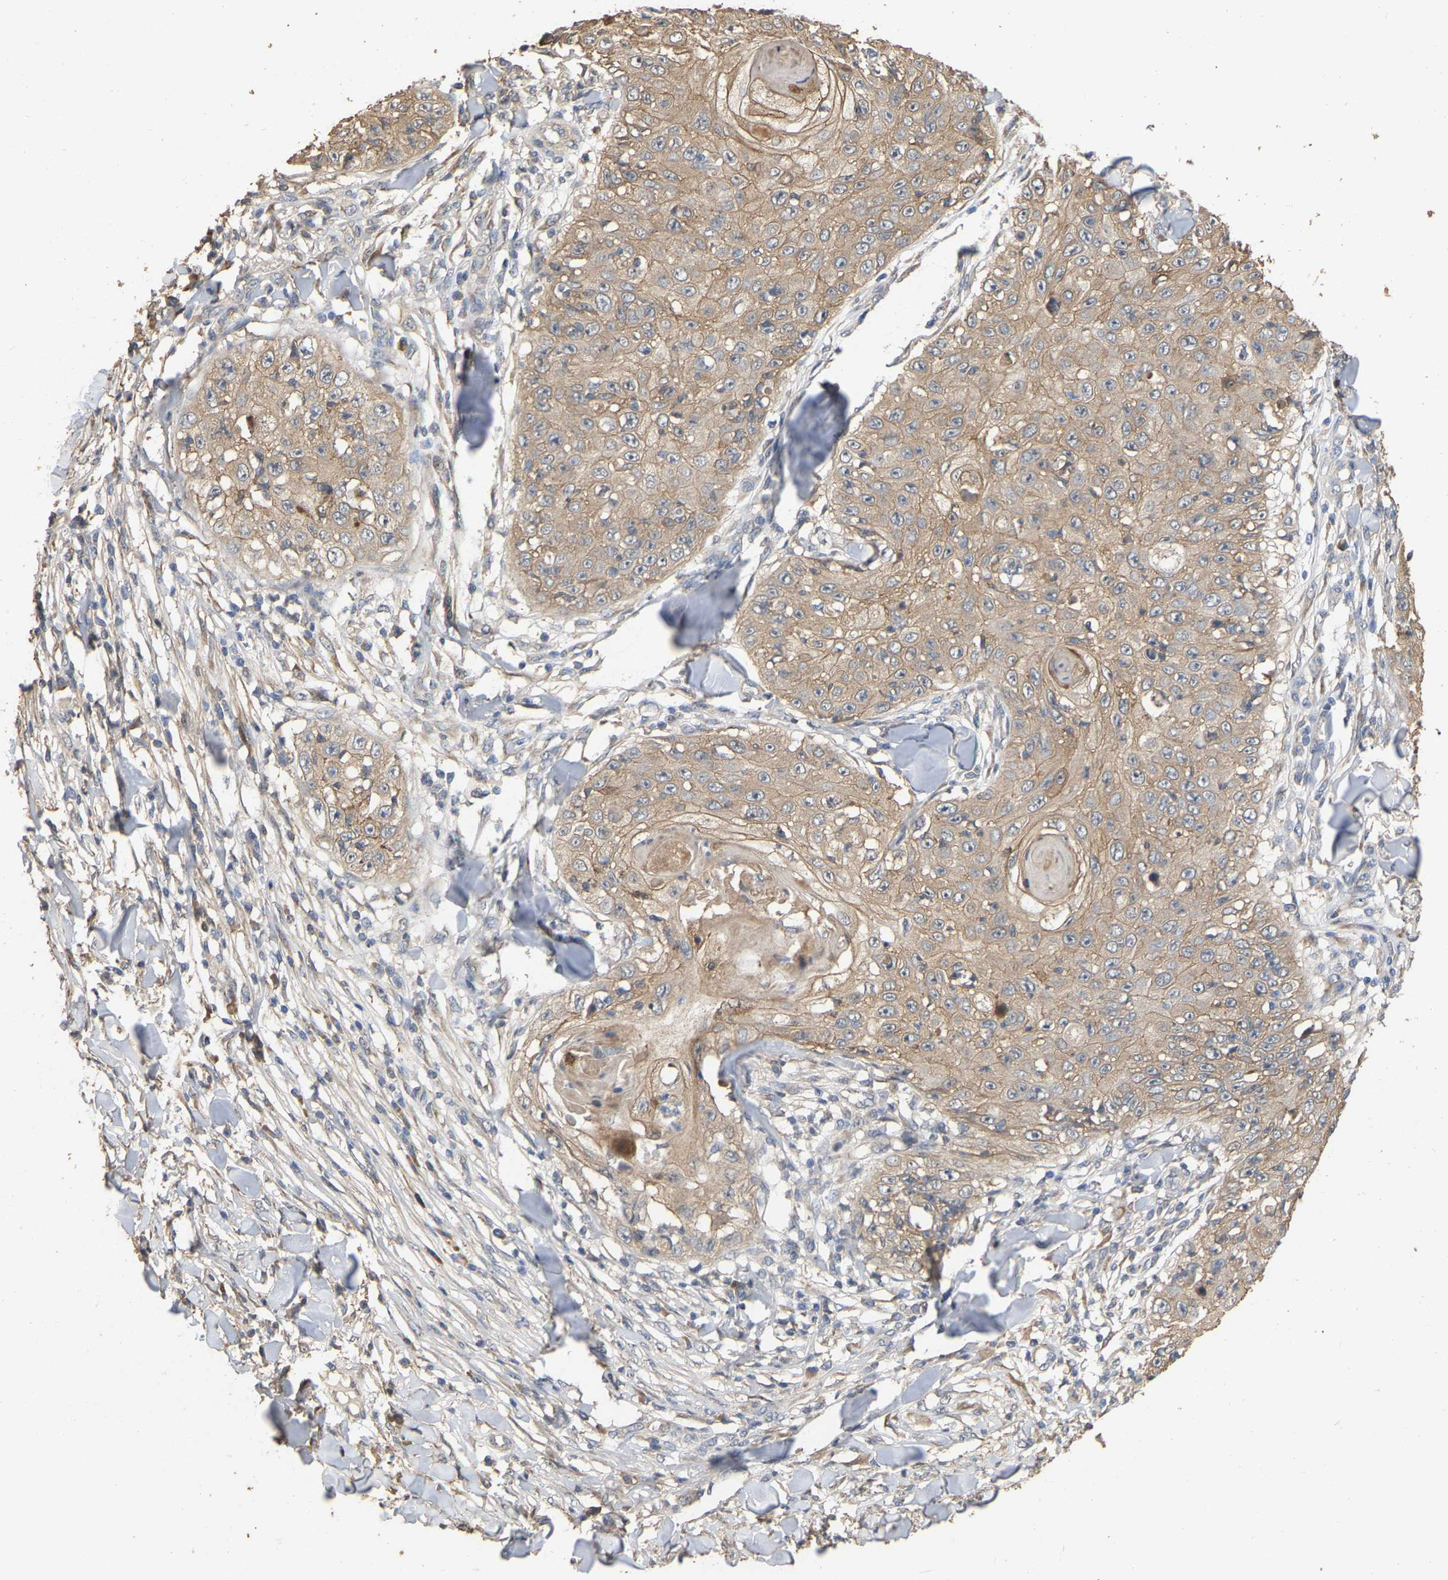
{"staining": {"intensity": "weak", "quantity": ">75%", "location": "cytoplasmic/membranous"}, "tissue": "skin cancer", "cell_type": "Tumor cells", "image_type": "cancer", "snomed": [{"axis": "morphology", "description": "Squamous cell carcinoma, NOS"}, {"axis": "topography", "description": "Skin"}], "caption": "Immunohistochemical staining of skin cancer reveals weak cytoplasmic/membranous protein staining in about >75% of tumor cells. (DAB IHC with brightfield microscopy, high magnification).", "gene": "NCS1", "patient": {"sex": "male", "age": 86}}